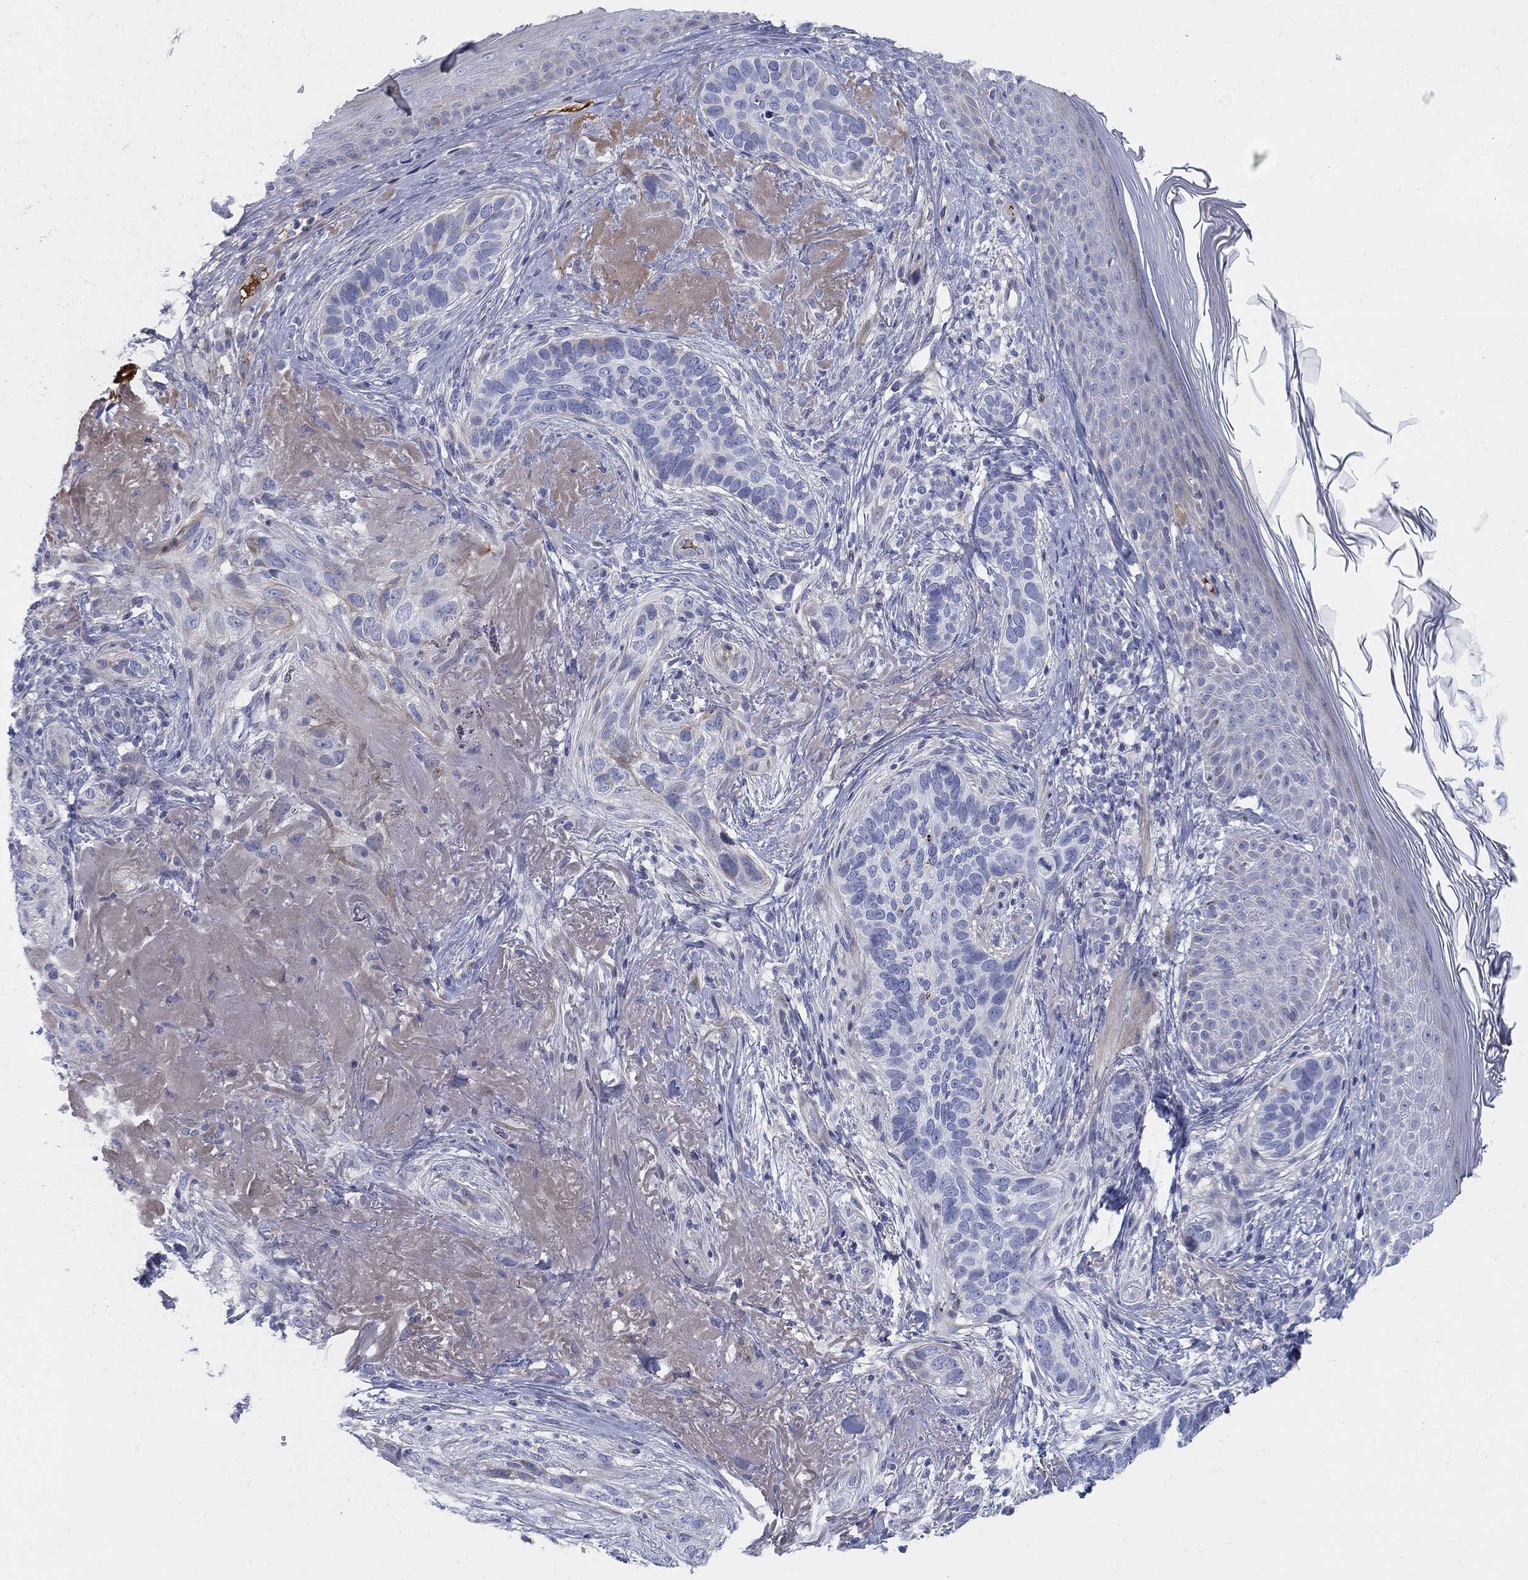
{"staining": {"intensity": "negative", "quantity": "none", "location": "none"}, "tissue": "skin cancer", "cell_type": "Tumor cells", "image_type": "cancer", "snomed": [{"axis": "morphology", "description": "Basal cell carcinoma"}, {"axis": "topography", "description": "Skin"}], "caption": "Immunohistochemical staining of skin cancer (basal cell carcinoma) reveals no significant expression in tumor cells. Nuclei are stained in blue.", "gene": "HEATR4", "patient": {"sex": "male", "age": 91}}